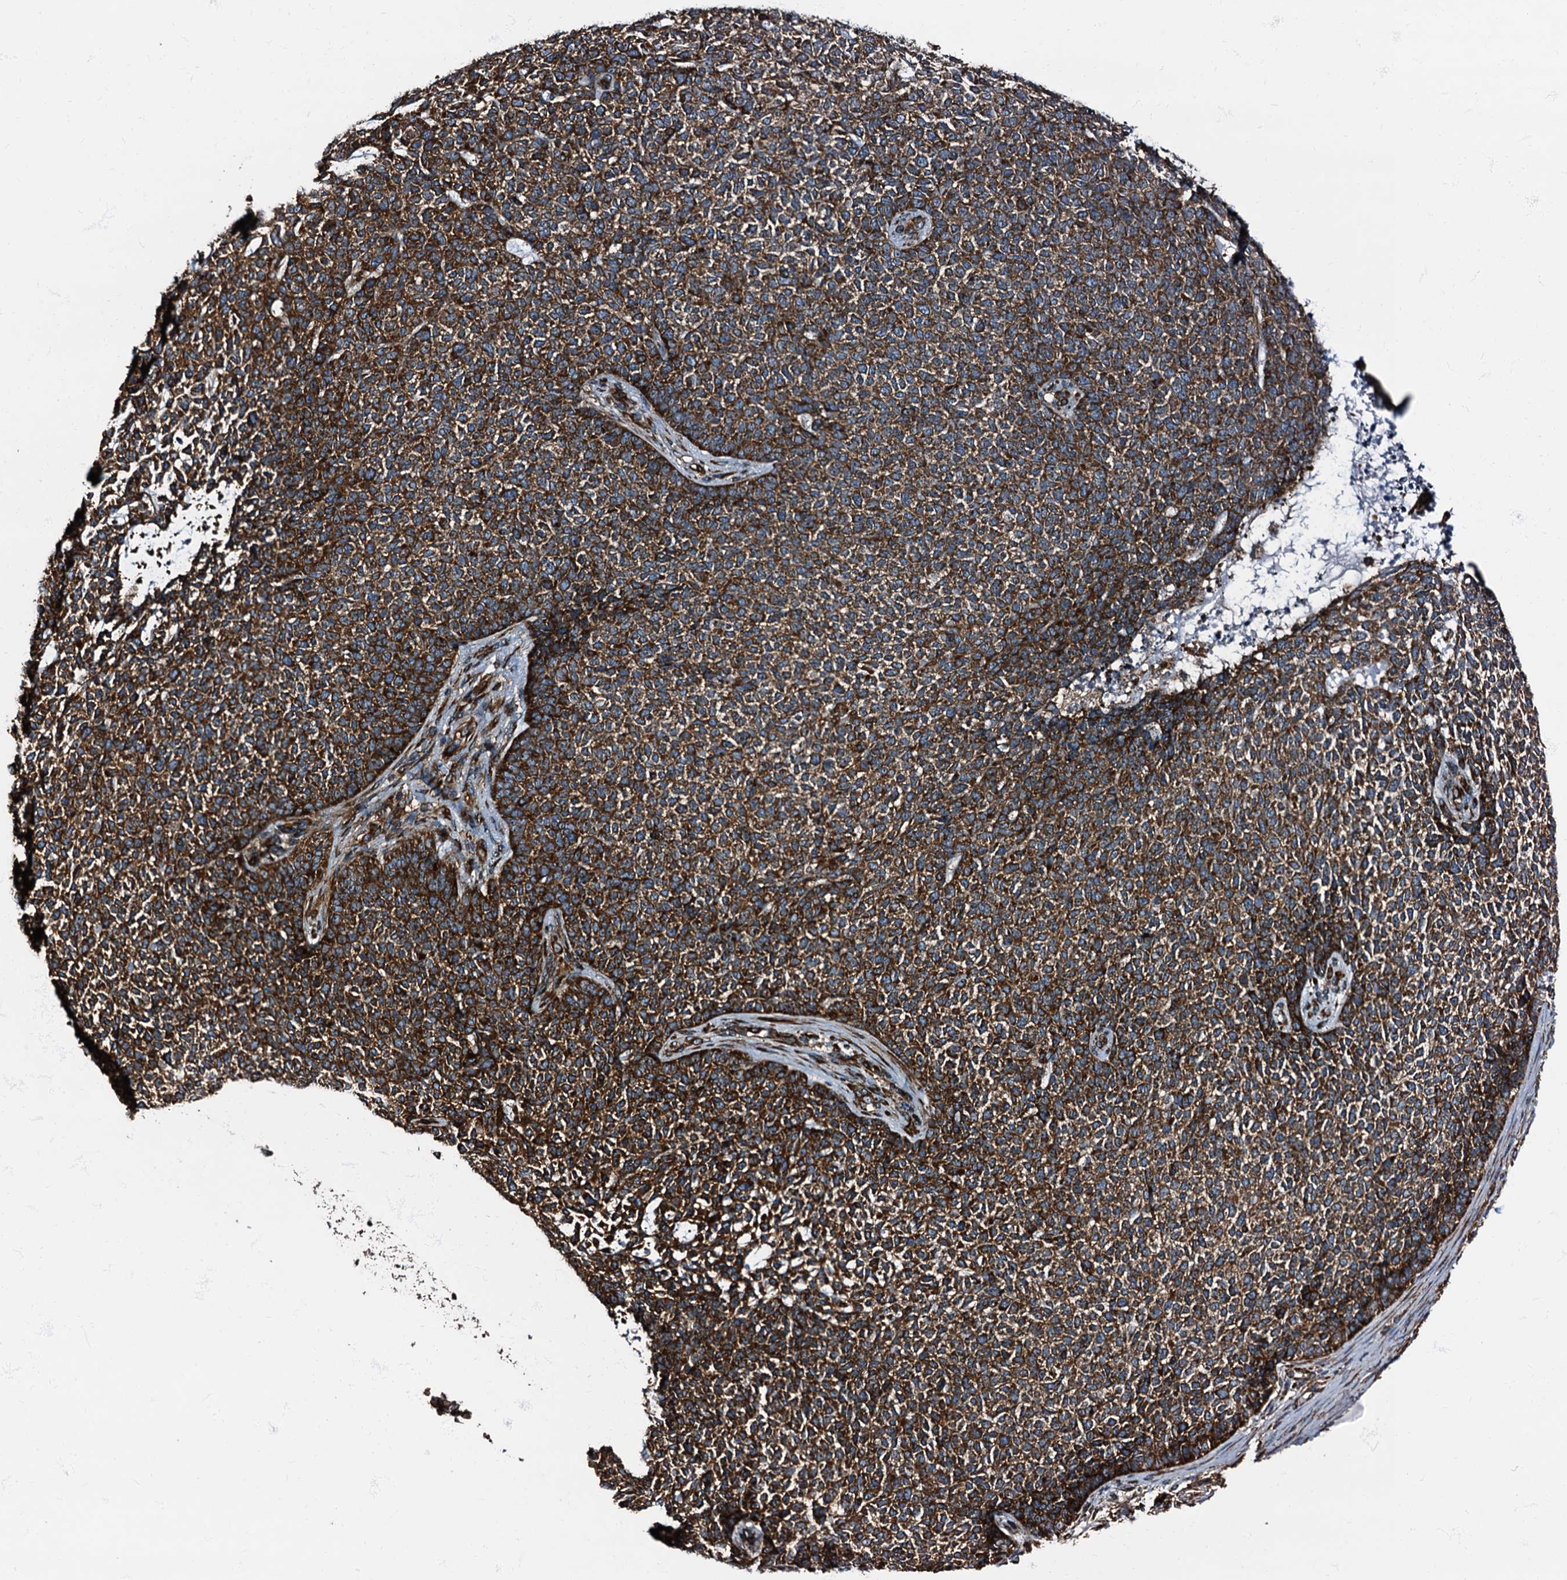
{"staining": {"intensity": "strong", "quantity": ">75%", "location": "cytoplasmic/membranous"}, "tissue": "skin cancer", "cell_type": "Tumor cells", "image_type": "cancer", "snomed": [{"axis": "morphology", "description": "Basal cell carcinoma"}, {"axis": "topography", "description": "Skin"}], "caption": "Strong cytoplasmic/membranous expression for a protein is appreciated in about >75% of tumor cells of skin cancer using immunohistochemistry.", "gene": "ATP2C1", "patient": {"sex": "female", "age": 84}}